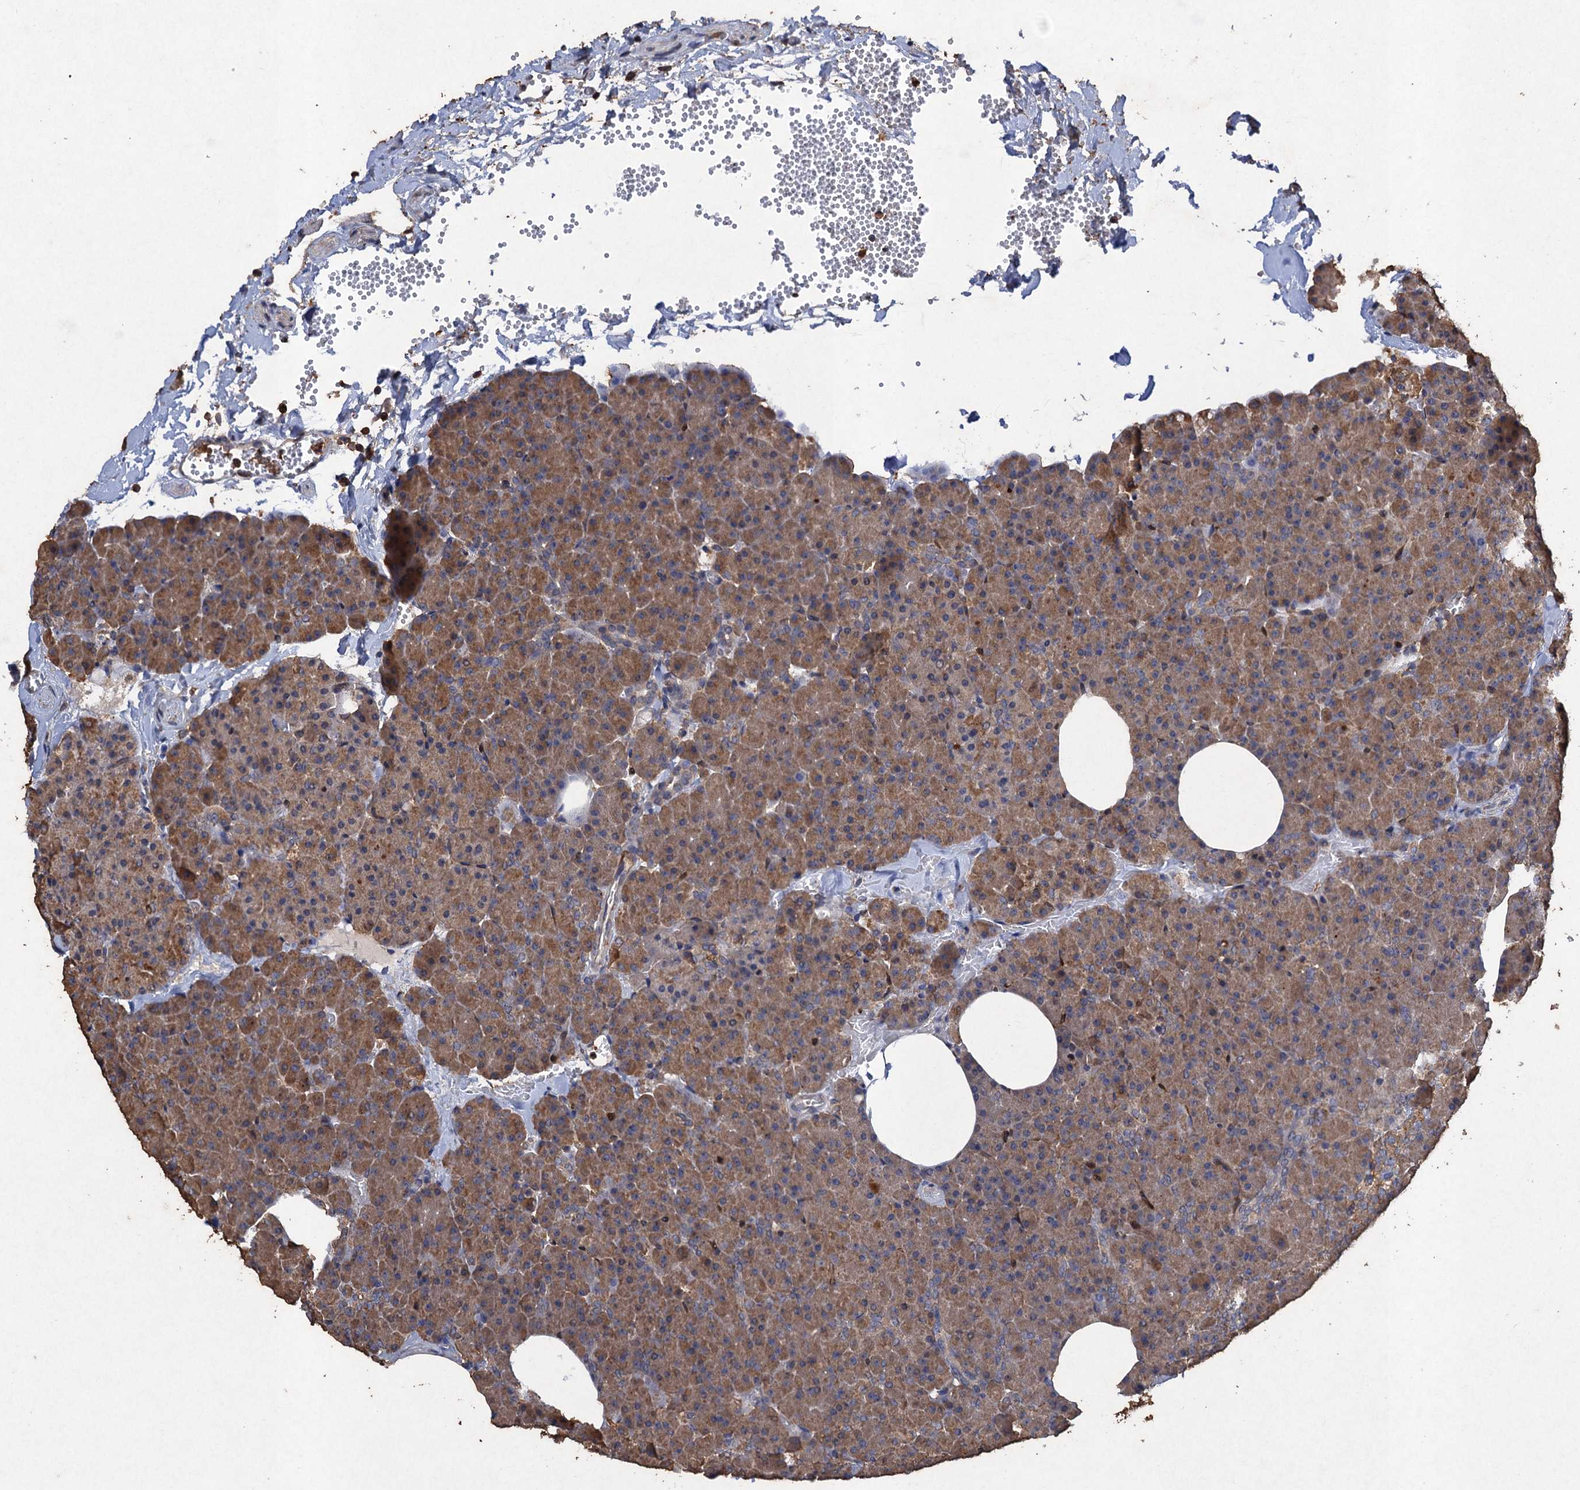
{"staining": {"intensity": "moderate", "quantity": ">75%", "location": "cytoplasmic/membranous"}, "tissue": "pancreas", "cell_type": "Exocrine glandular cells", "image_type": "normal", "snomed": [{"axis": "morphology", "description": "Normal tissue, NOS"}, {"axis": "morphology", "description": "Carcinoid, malignant, NOS"}, {"axis": "topography", "description": "Pancreas"}], "caption": "Brown immunohistochemical staining in benign human pancreas shows moderate cytoplasmic/membranous positivity in about >75% of exocrine glandular cells. The protein of interest is stained brown, and the nuclei are stained in blue (DAB IHC with brightfield microscopy, high magnification).", "gene": "SCUBE3", "patient": {"sex": "female", "age": 35}}